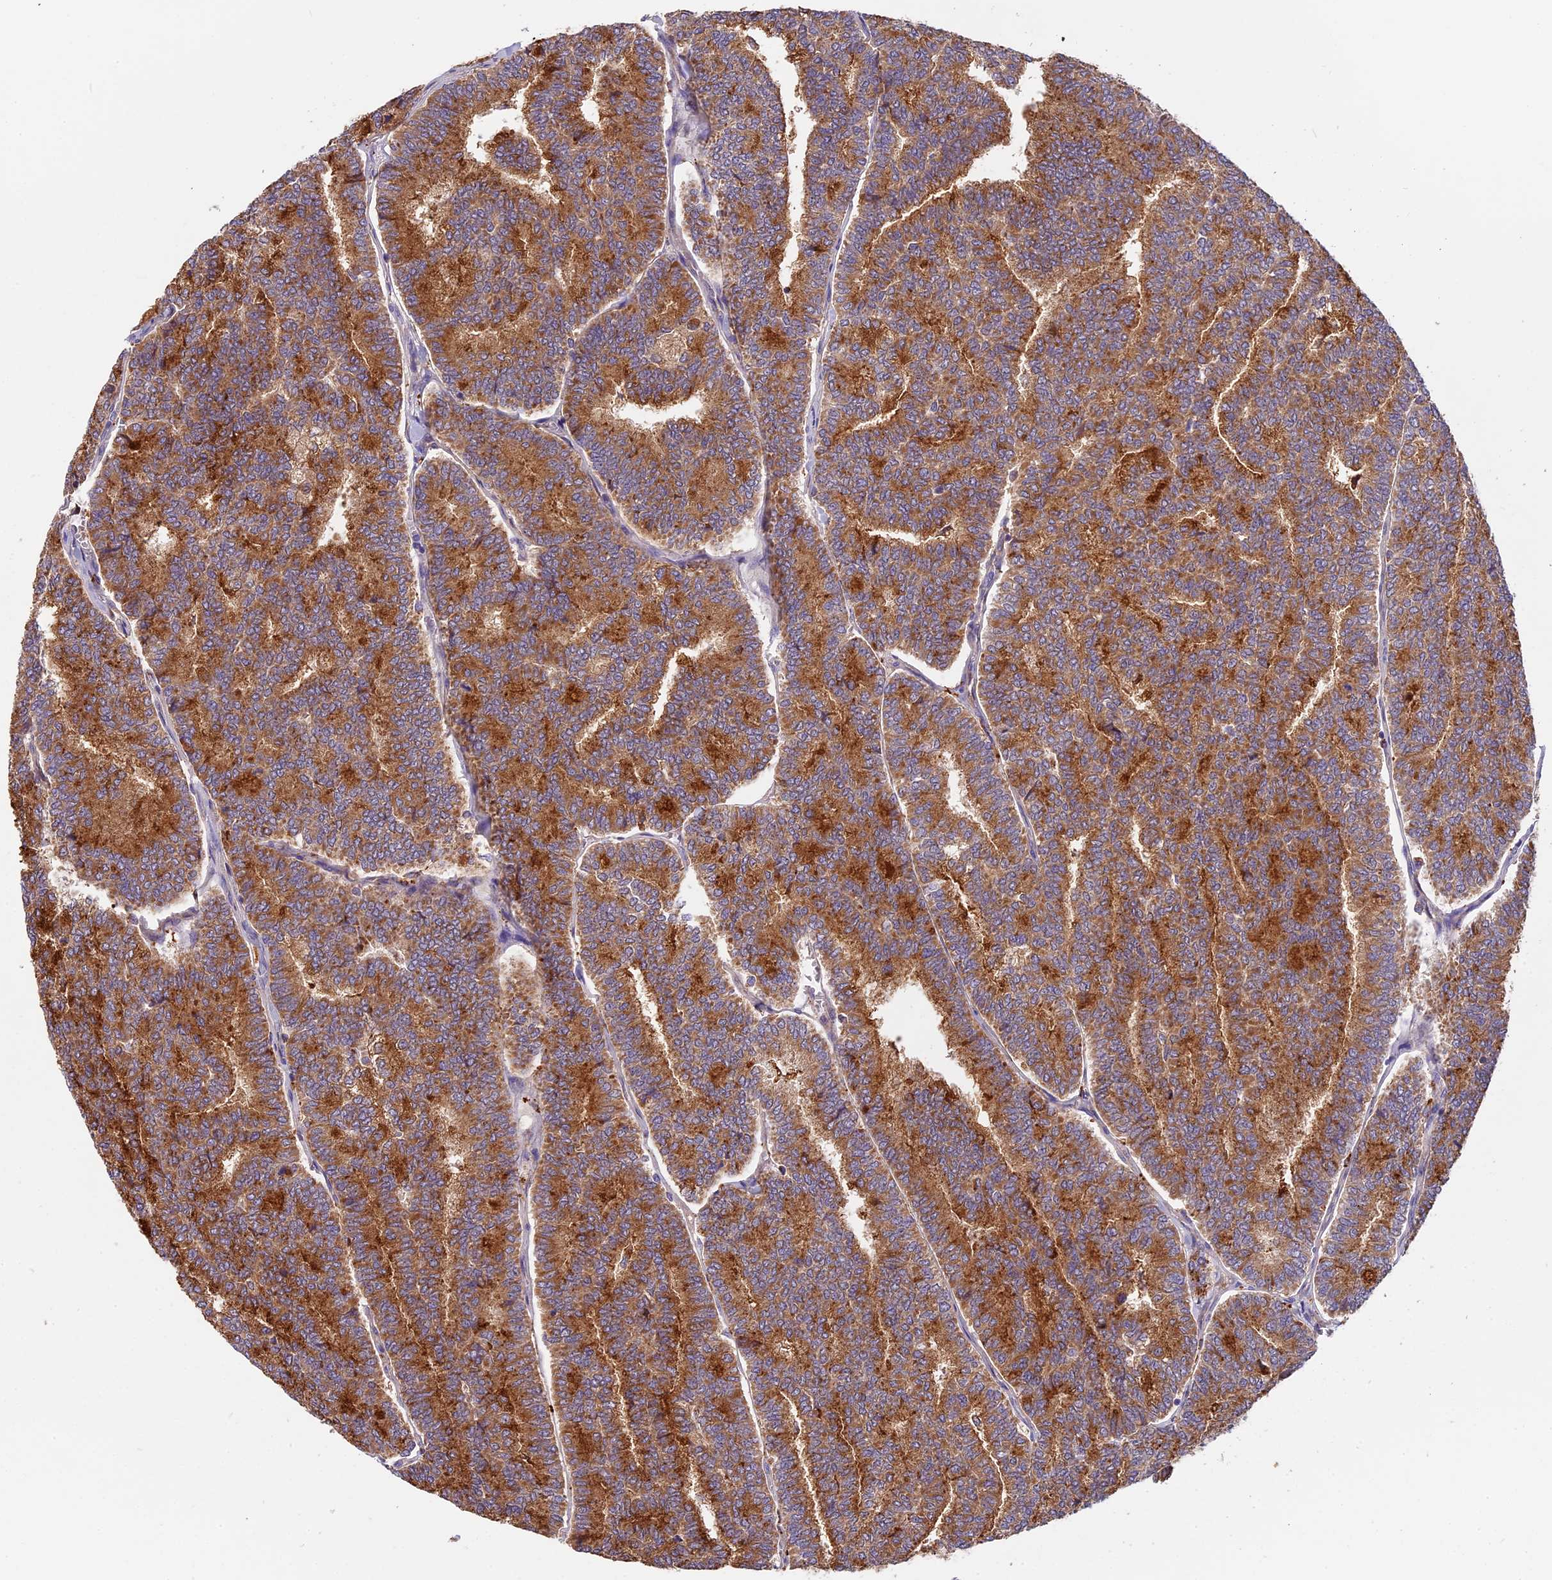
{"staining": {"intensity": "strong", "quantity": ">75%", "location": "cytoplasmic/membranous"}, "tissue": "thyroid cancer", "cell_type": "Tumor cells", "image_type": "cancer", "snomed": [{"axis": "morphology", "description": "Papillary adenocarcinoma, NOS"}, {"axis": "topography", "description": "Thyroid gland"}], "caption": "This photomicrograph shows thyroid cancer (papillary adenocarcinoma) stained with immunohistochemistry (IHC) to label a protein in brown. The cytoplasmic/membranous of tumor cells show strong positivity for the protein. Nuclei are counter-stained blue.", "gene": "COPE", "patient": {"sex": "female", "age": 35}}